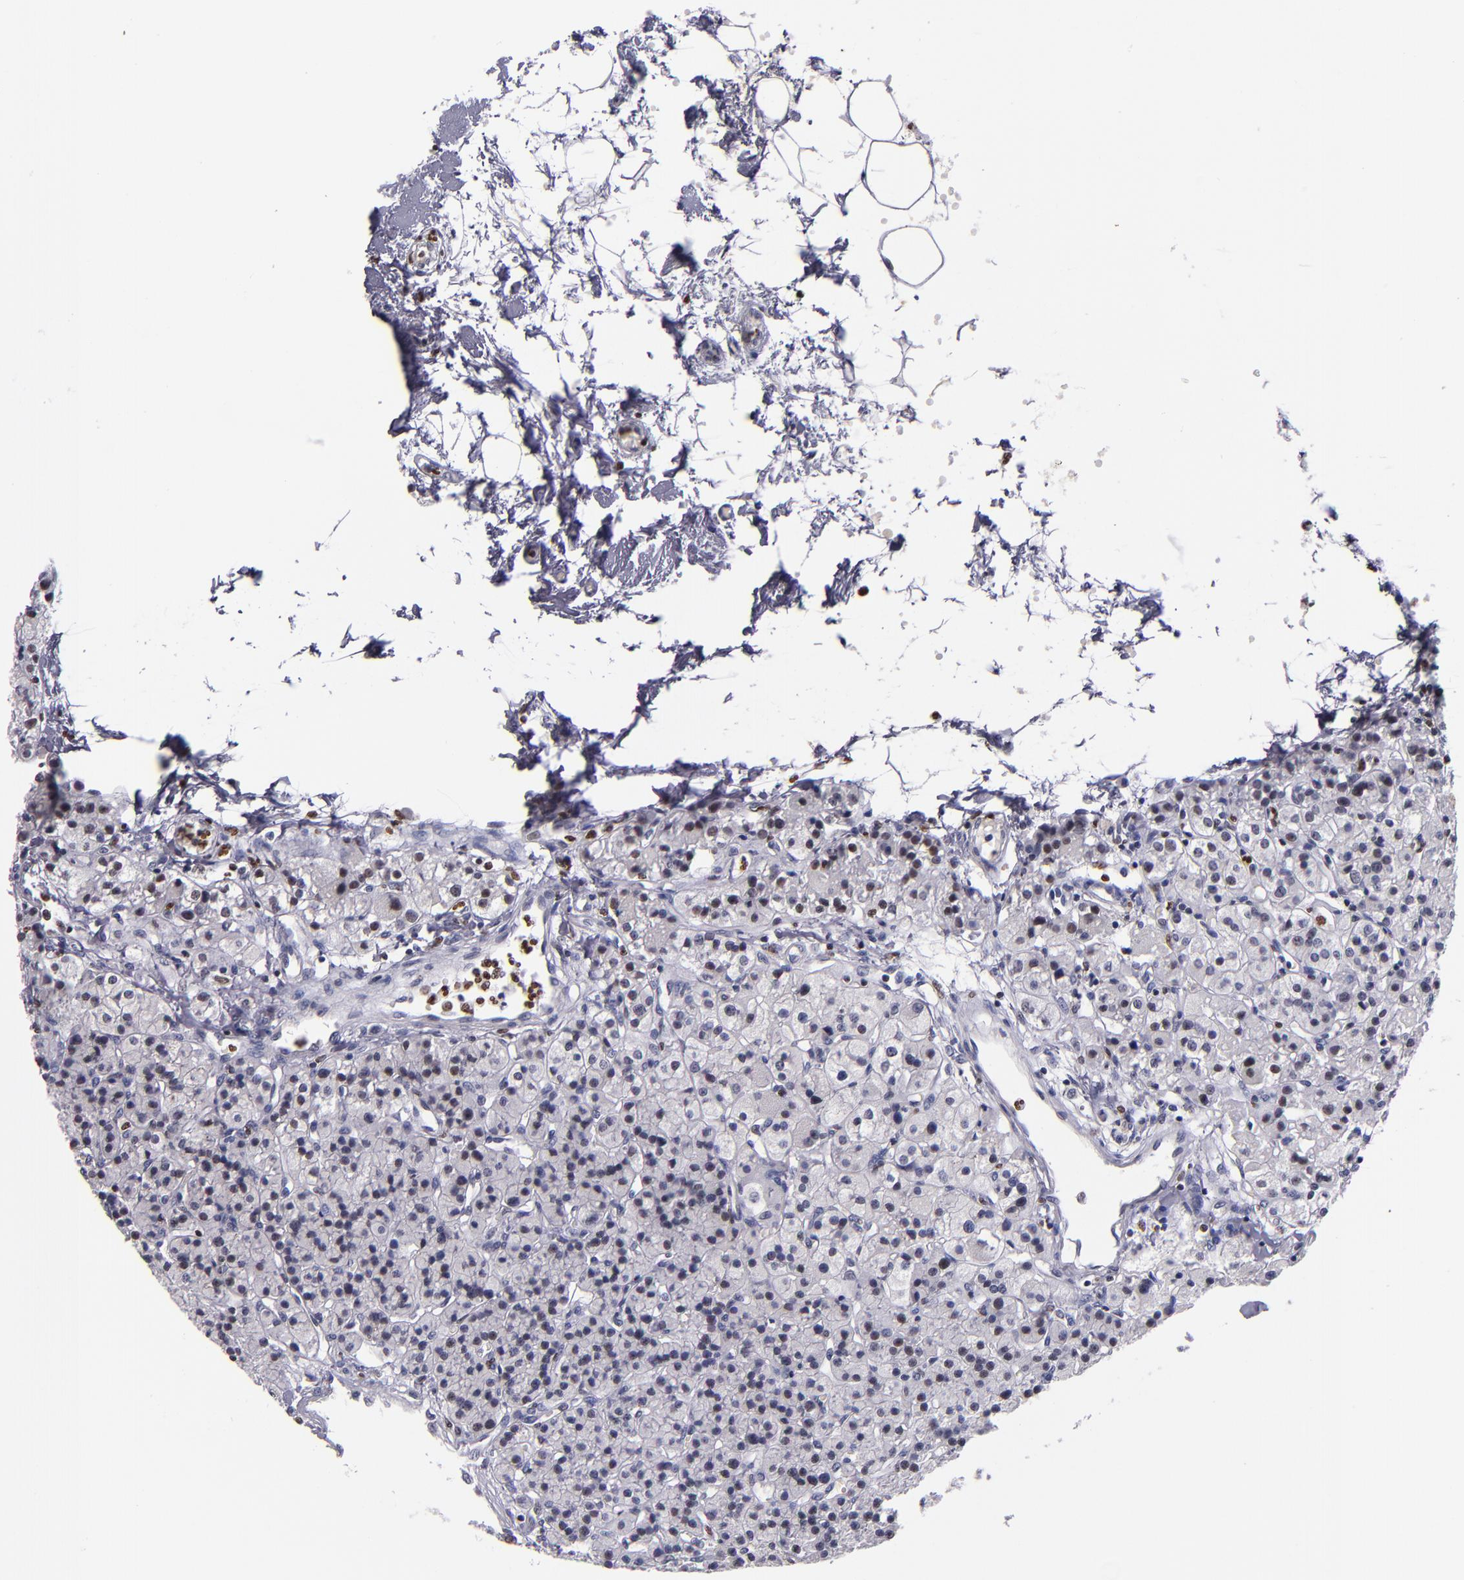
{"staining": {"intensity": "weak", "quantity": "25%-75%", "location": "nuclear"}, "tissue": "parathyroid gland", "cell_type": "Glandular cells", "image_type": "normal", "snomed": [{"axis": "morphology", "description": "Normal tissue, NOS"}, {"axis": "topography", "description": "Parathyroid gland"}], "caption": "Immunohistochemistry (IHC) (DAB) staining of benign parathyroid gland shows weak nuclear protein staining in about 25%-75% of glandular cells.", "gene": "CDKL5", "patient": {"sex": "female", "age": 58}}